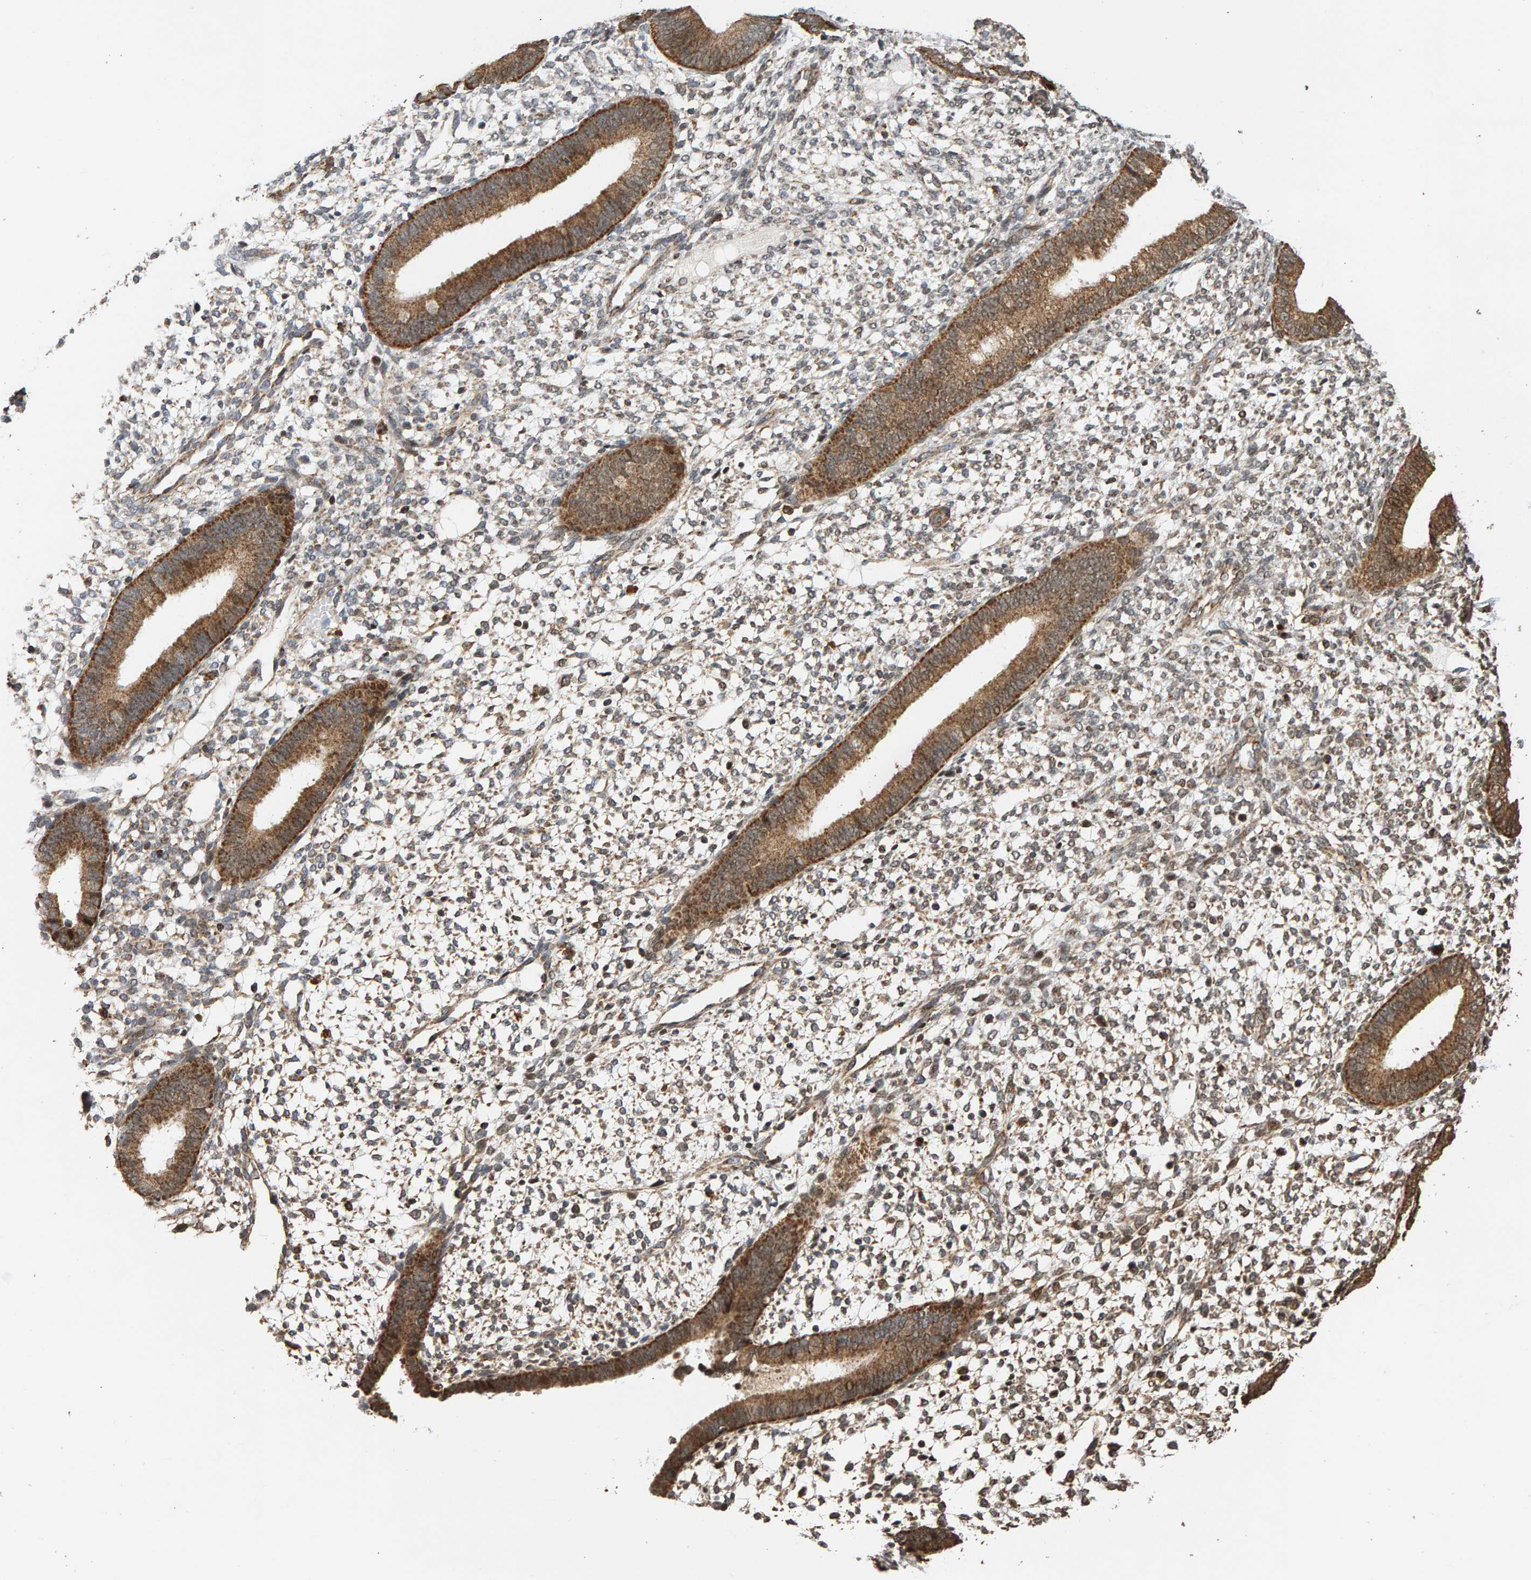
{"staining": {"intensity": "weak", "quantity": "25%-75%", "location": "cytoplasmic/membranous"}, "tissue": "endometrium", "cell_type": "Cells in endometrial stroma", "image_type": "normal", "snomed": [{"axis": "morphology", "description": "Normal tissue, NOS"}, {"axis": "topography", "description": "Endometrium"}], "caption": "The histopathology image displays staining of unremarkable endometrium, revealing weak cytoplasmic/membranous protein positivity (brown color) within cells in endometrial stroma.", "gene": "GSTK1", "patient": {"sex": "female", "age": 46}}